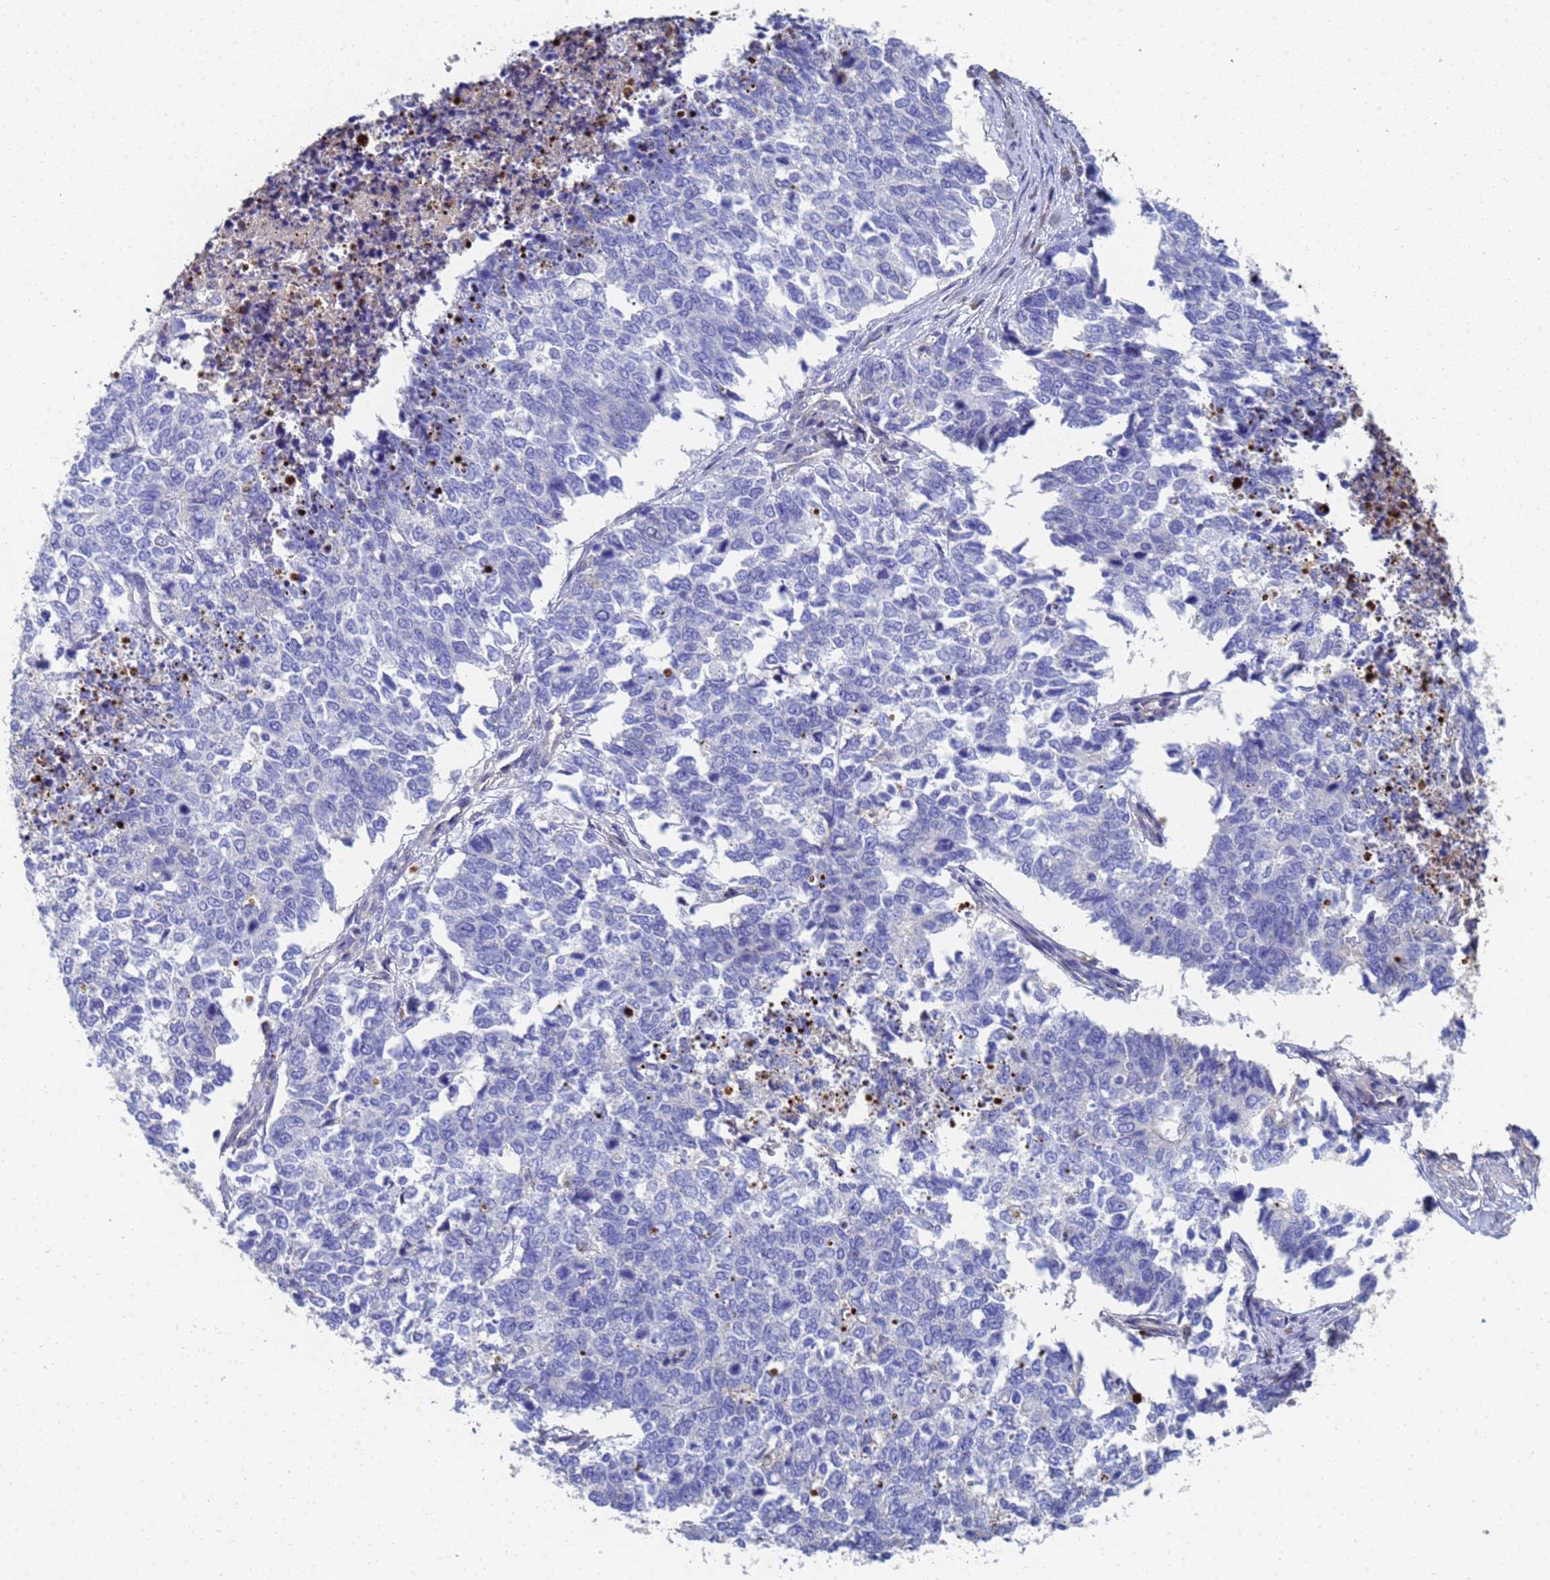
{"staining": {"intensity": "negative", "quantity": "none", "location": "none"}, "tissue": "cervical cancer", "cell_type": "Tumor cells", "image_type": "cancer", "snomed": [{"axis": "morphology", "description": "Squamous cell carcinoma, NOS"}, {"axis": "topography", "description": "Cervix"}], "caption": "Protein analysis of cervical squamous cell carcinoma demonstrates no significant positivity in tumor cells.", "gene": "LBX2", "patient": {"sex": "female", "age": 63}}